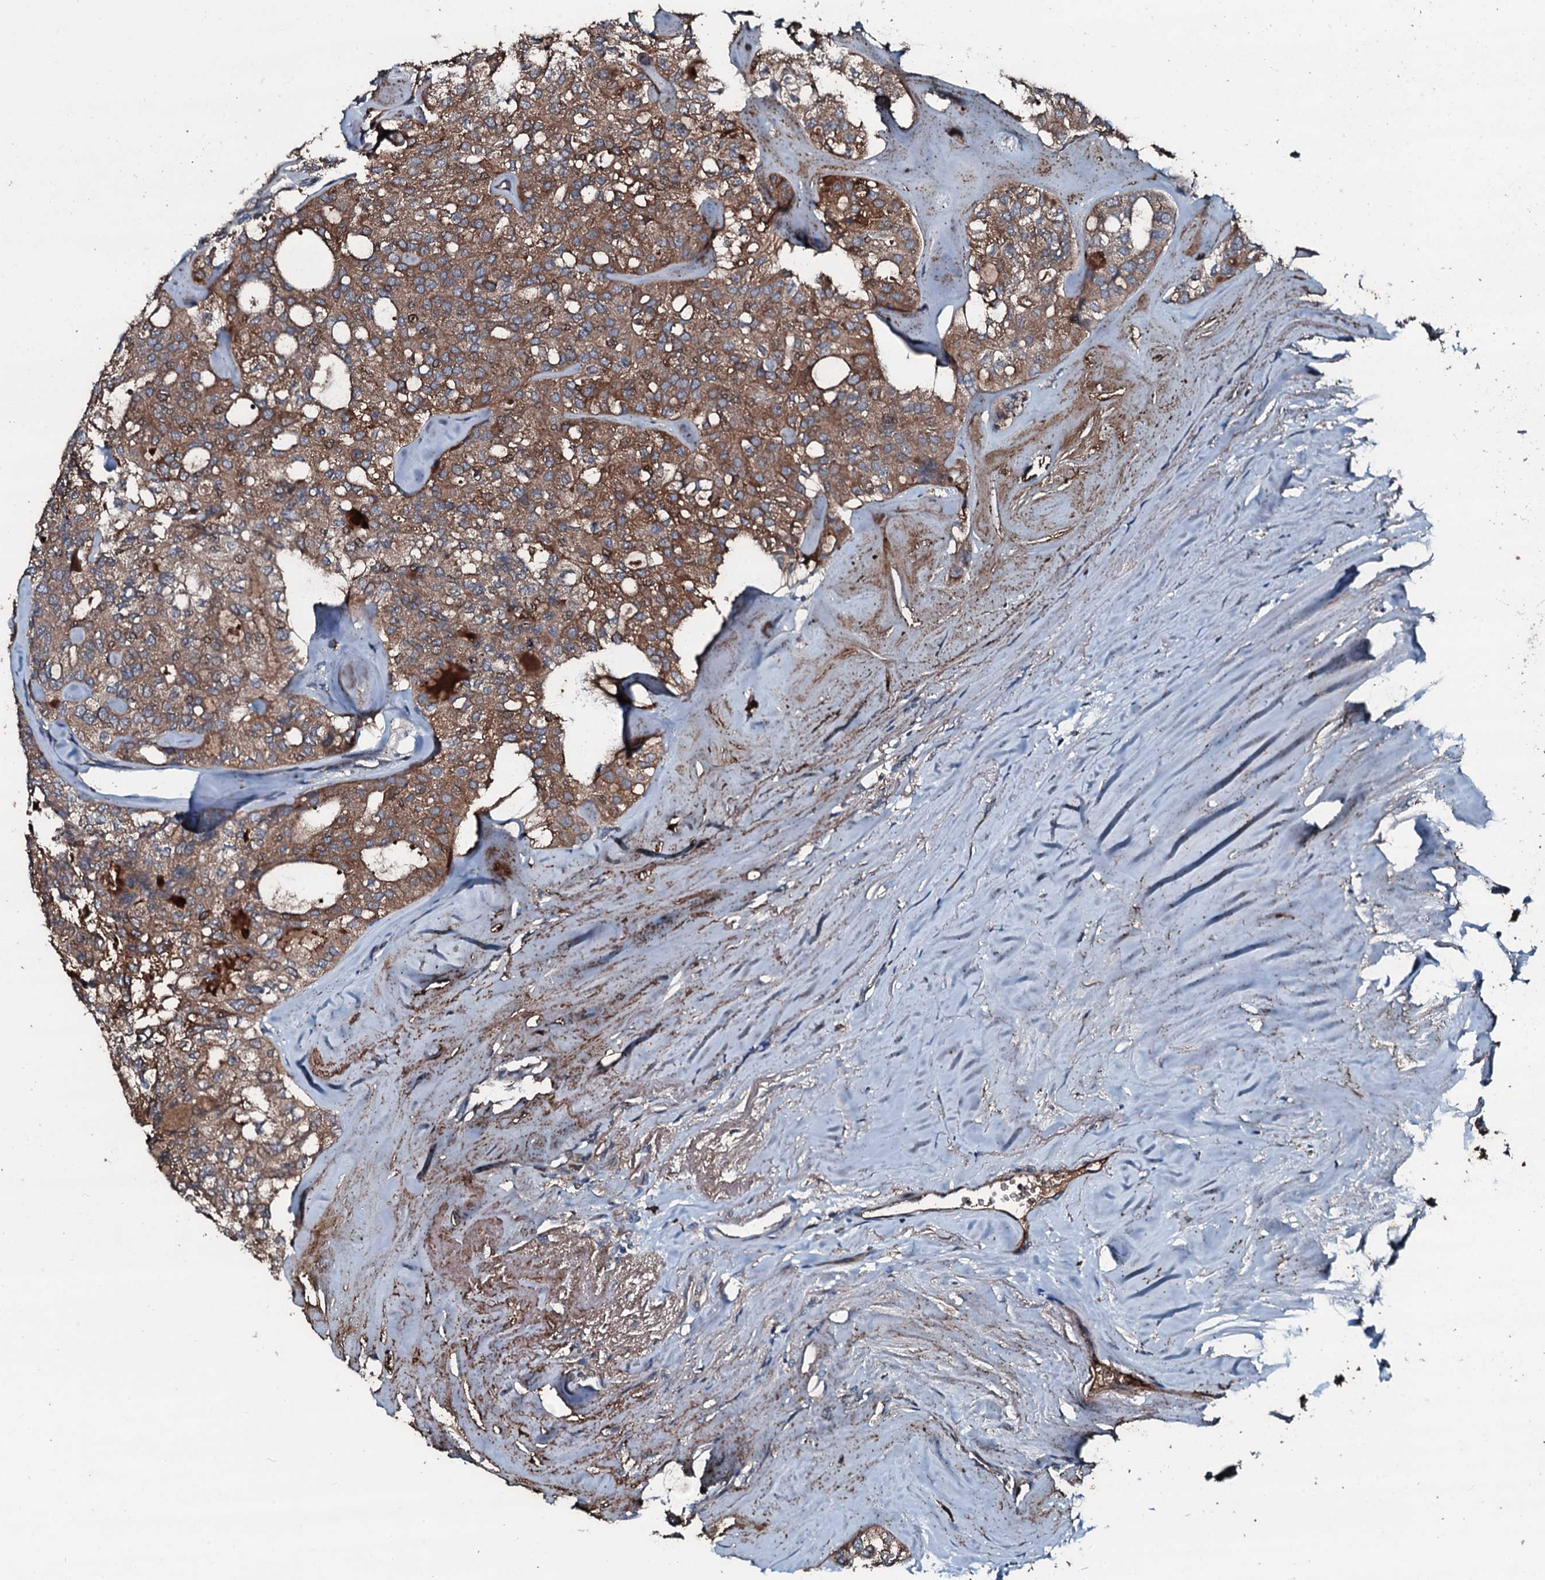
{"staining": {"intensity": "moderate", "quantity": ">75%", "location": "cytoplasmic/membranous"}, "tissue": "thyroid cancer", "cell_type": "Tumor cells", "image_type": "cancer", "snomed": [{"axis": "morphology", "description": "Follicular adenoma carcinoma, NOS"}, {"axis": "topography", "description": "Thyroid gland"}], "caption": "A histopathology image of thyroid cancer (follicular adenoma carcinoma) stained for a protein shows moderate cytoplasmic/membranous brown staining in tumor cells.", "gene": "AARS1", "patient": {"sex": "male", "age": 75}}